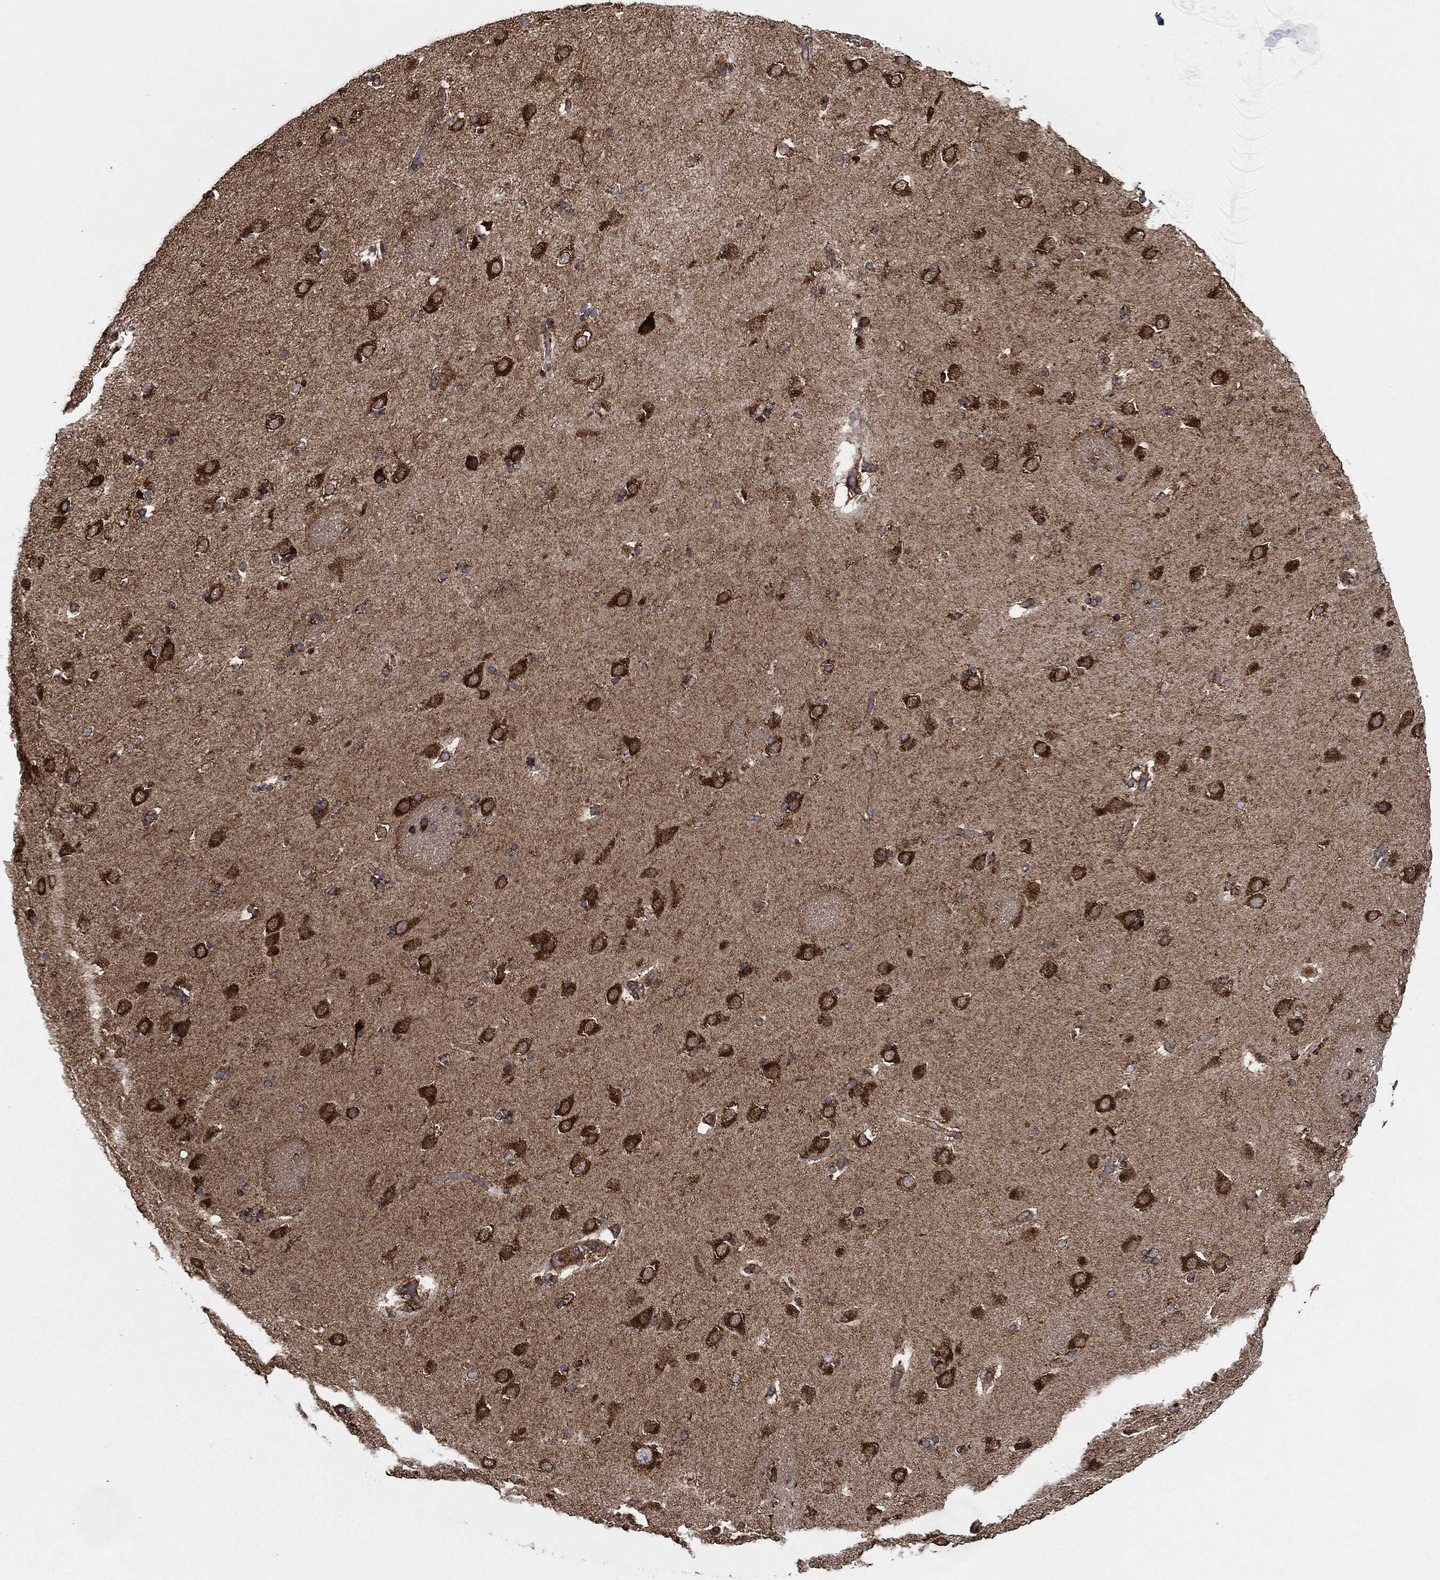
{"staining": {"intensity": "strong", "quantity": ">75%", "location": "cytoplasmic/membranous"}, "tissue": "caudate", "cell_type": "Glial cells", "image_type": "normal", "snomed": [{"axis": "morphology", "description": "Normal tissue, NOS"}, {"axis": "topography", "description": "Lateral ventricle wall"}], "caption": "Caudate stained with a brown dye shows strong cytoplasmic/membranous positive positivity in approximately >75% of glial cells.", "gene": "AMFR", "patient": {"sex": "male", "age": 51}}